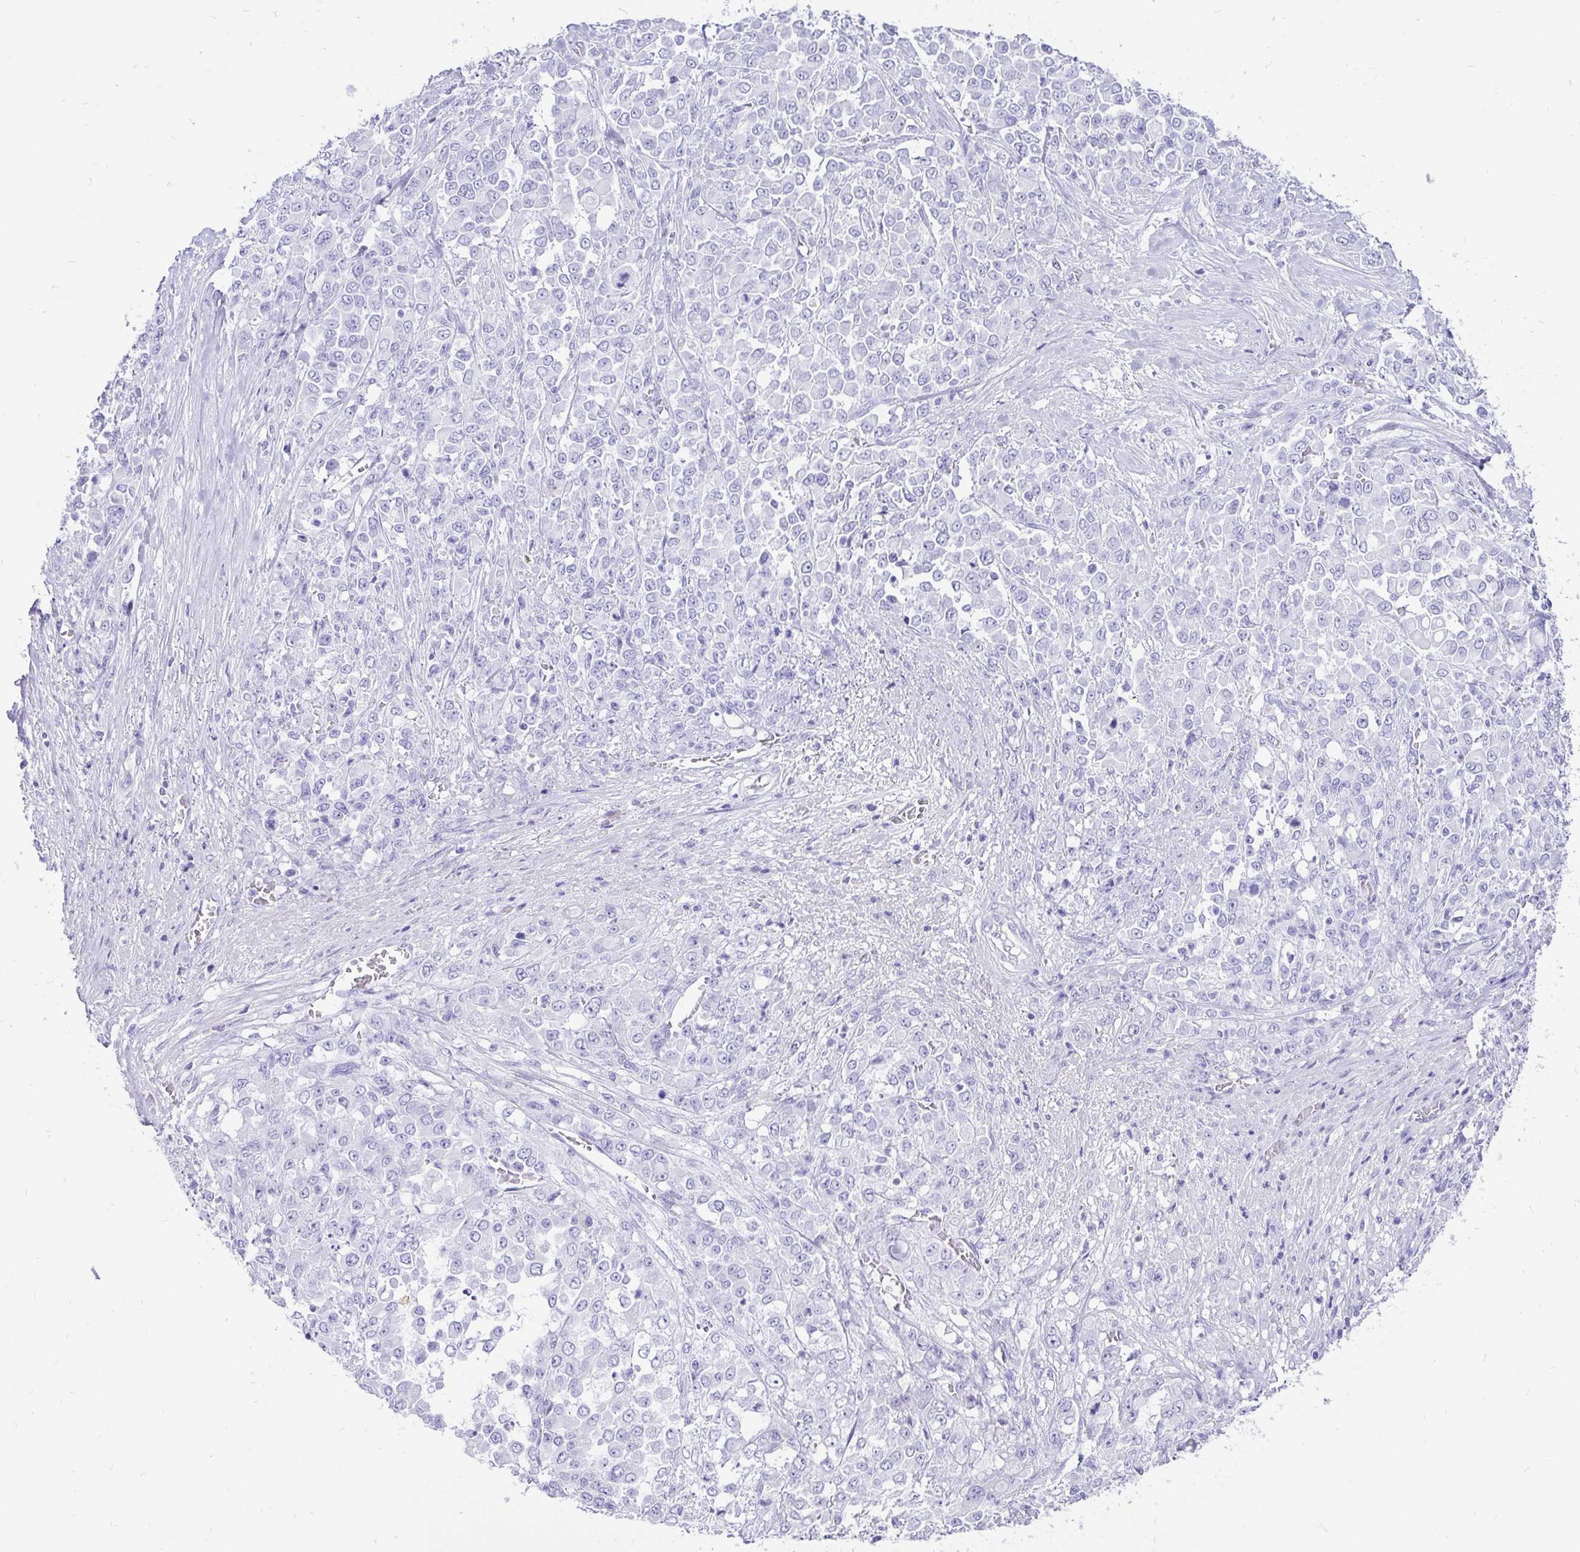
{"staining": {"intensity": "negative", "quantity": "none", "location": "none"}, "tissue": "stomach cancer", "cell_type": "Tumor cells", "image_type": "cancer", "snomed": [{"axis": "morphology", "description": "Adenocarcinoma, NOS"}, {"axis": "topography", "description": "Stomach"}], "caption": "An immunohistochemistry image of stomach adenocarcinoma is shown. There is no staining in tumor cells of stomach adenocarcinoma.", "gene": "KRT13", "patient": {"sex": "female", "age": 76}}